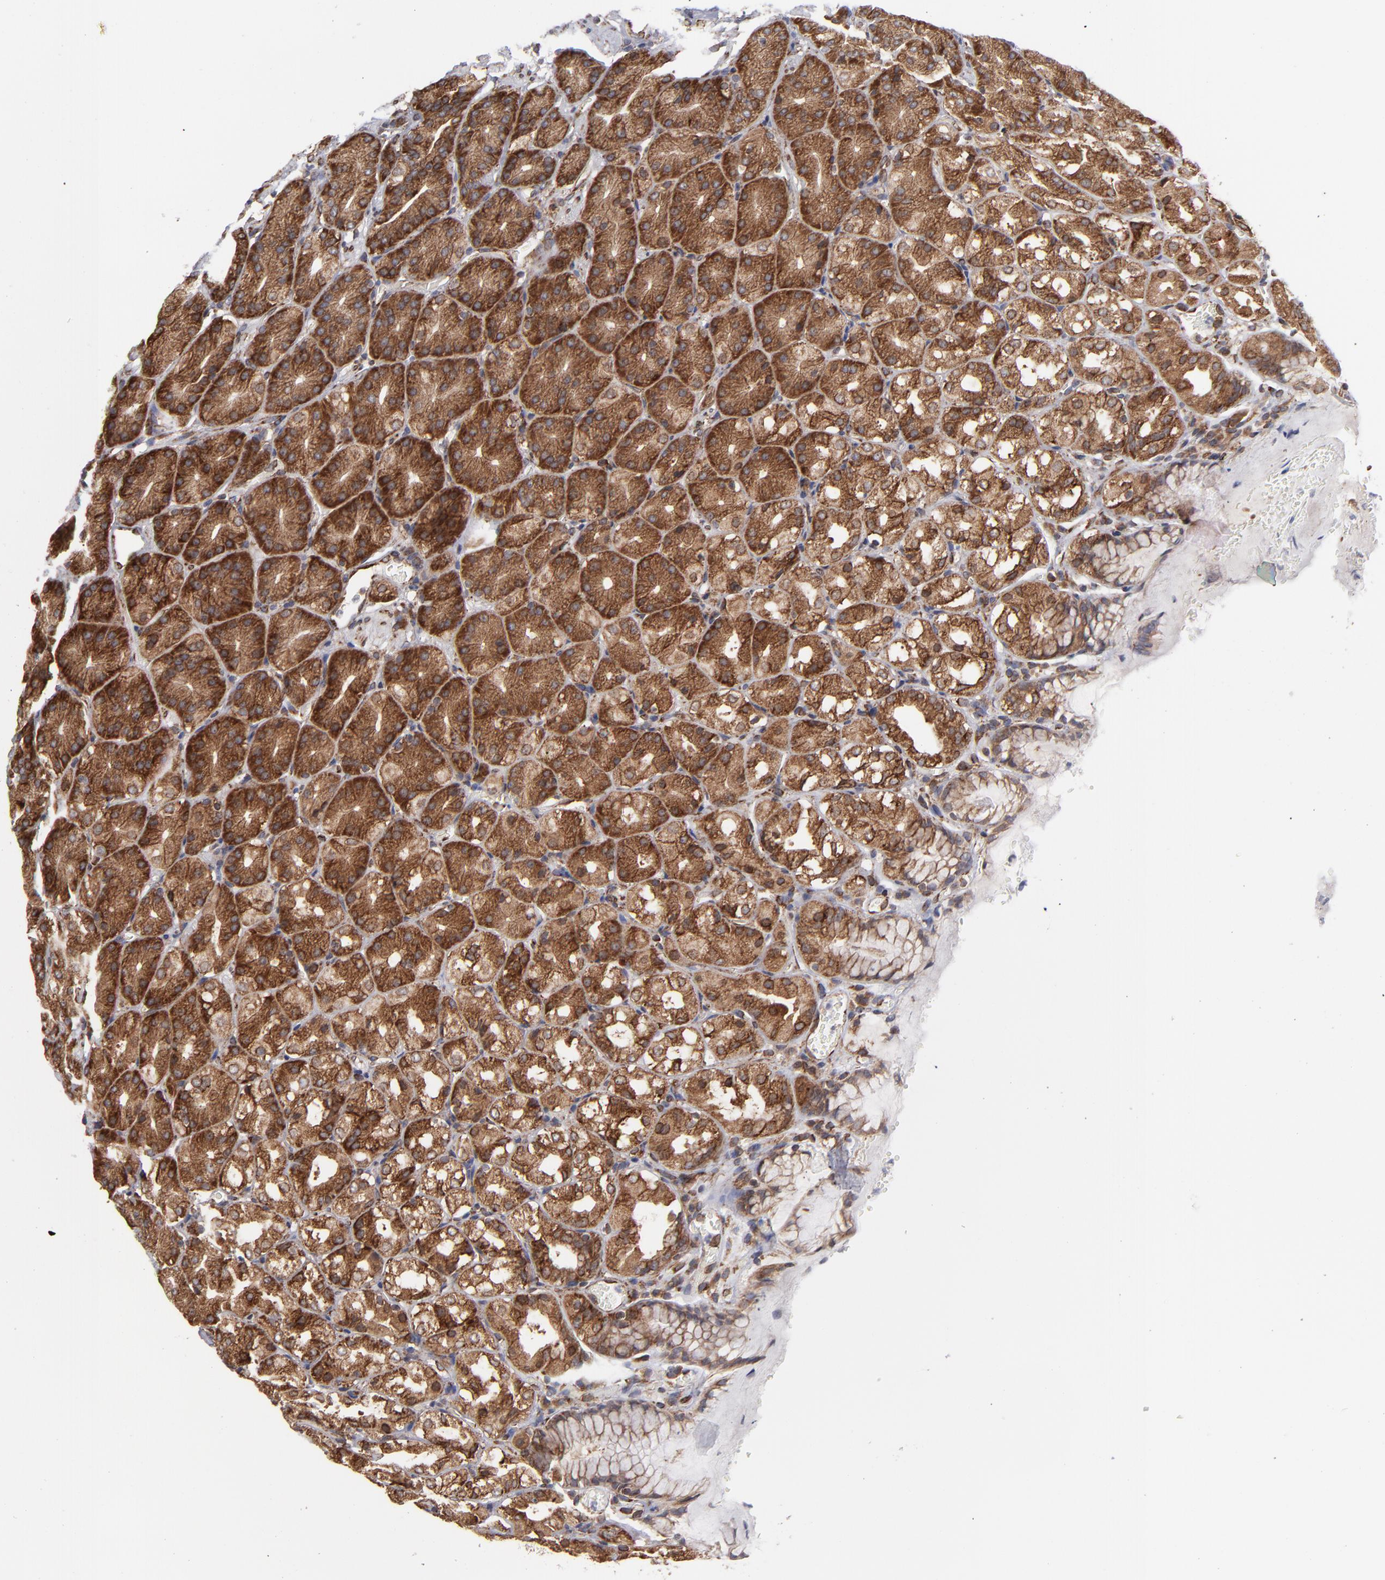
{"staining": {"intensity": "strong", "quantity": "25%-75%", "location": "cytoplasmic/membranous"}, "tissue": "stomach", "cell_type": "Glandular cells", "image_type": "normal", "snomed": [{"axis": "morphology", "description": "Normal tissue, NOS"}, {"axis": "topography", "description": "Stomach, upper"}], "caption": "Strong cytoplasmic/membranous expression is present in approximately 25%-75% of glandular cells in unremarkable stomach.", "gene": "KTN1", "patient": {"sex": "female", "age": 81}}